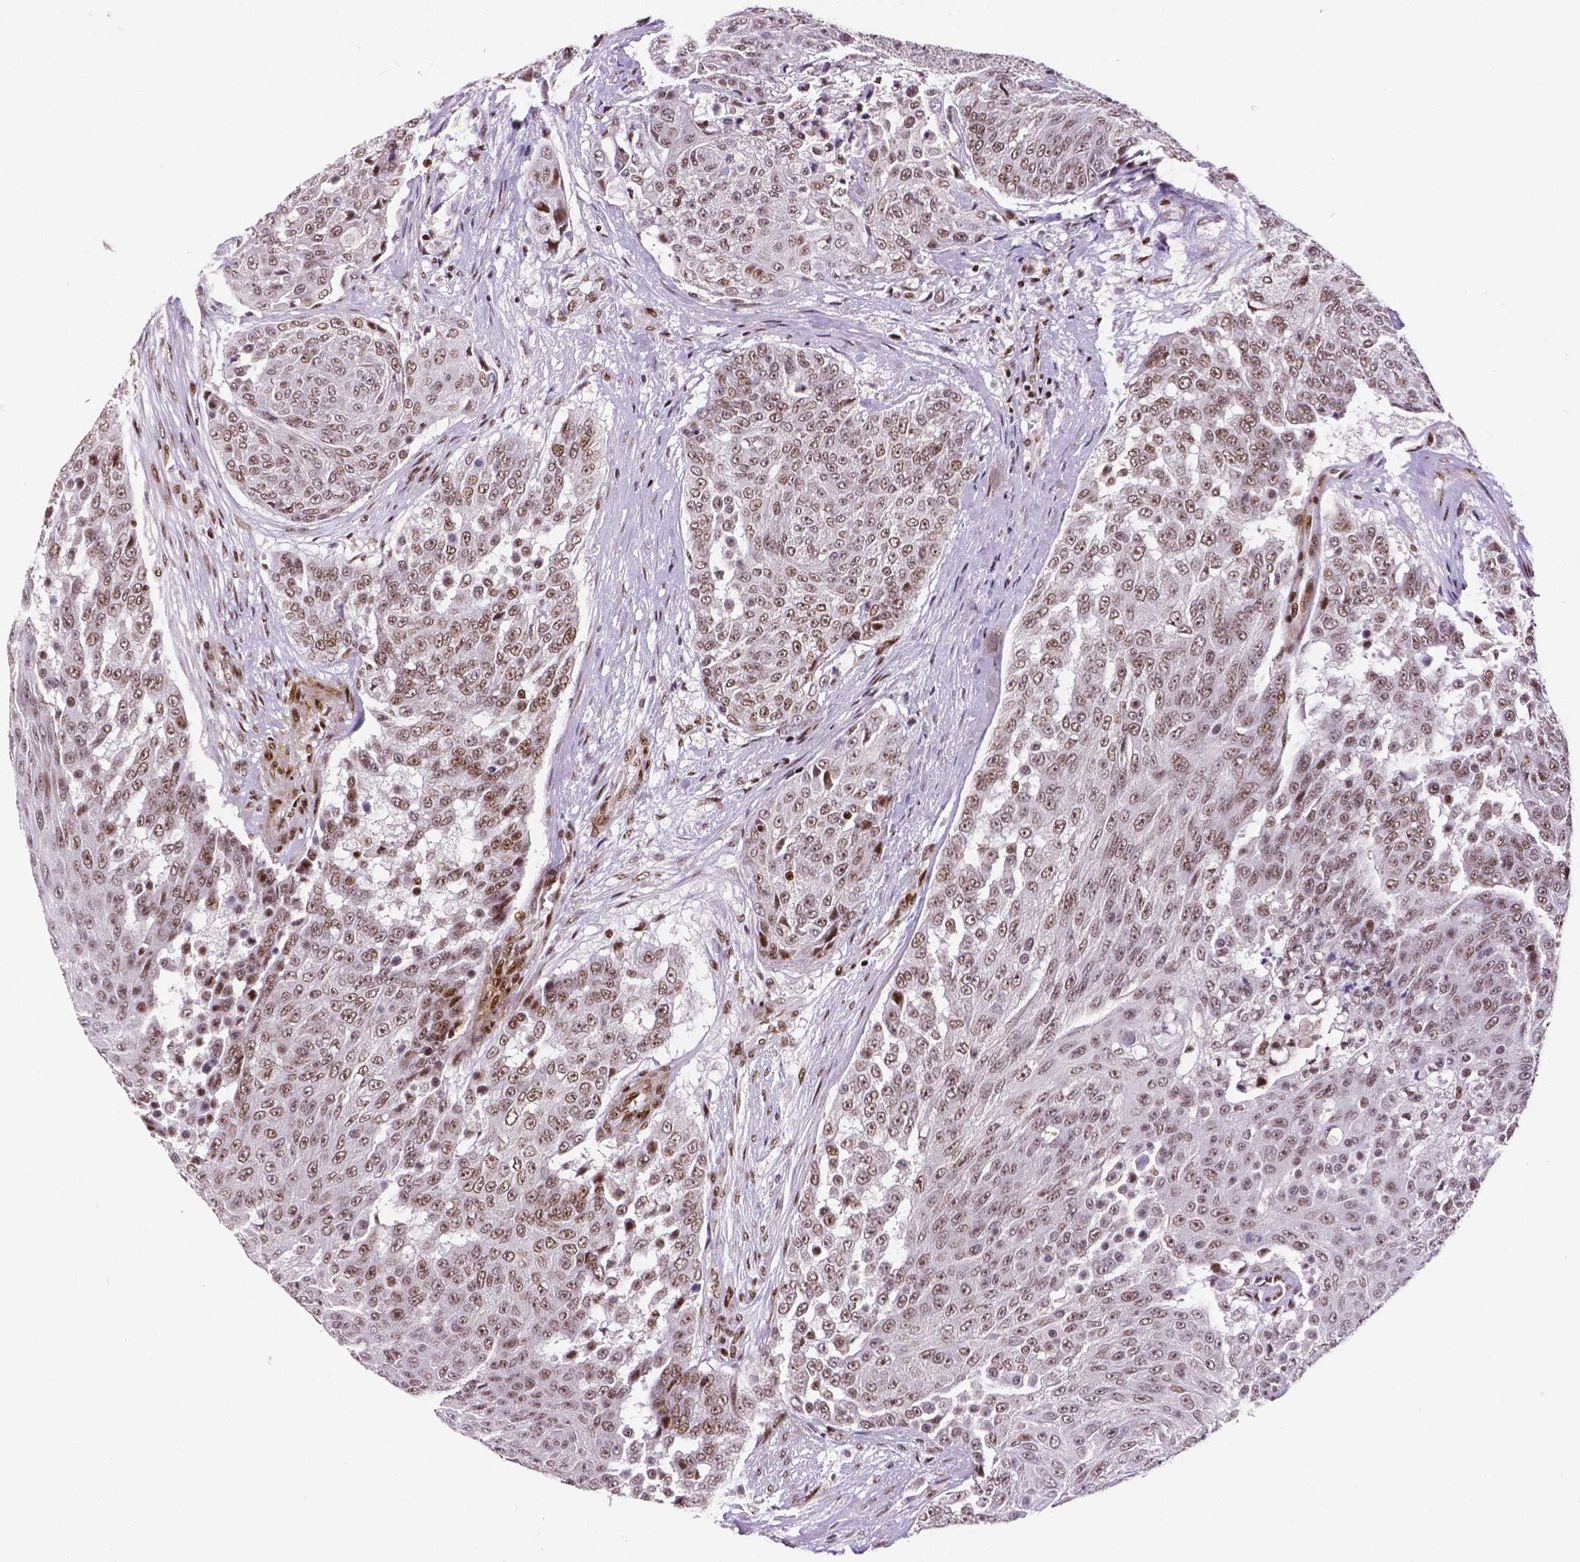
{"staining": {"intensity": "moderate", "quantity": ">75%", "location": "nuclear"}, "tissue": "urothelial cancer", "cell_type": "Tumor cells", "image_type": "cancer", "snomed": [{"axis": "morphology", "description": "Urothelial carcinoma, High grade"}, {"axis": "topography", "description": "Urinary bladder"}], "caption": "Tumor cells demonstrate medium levels of moderate nuclear positivity in approximately >75% of cells in human urothelial cancer.", "gene": "CTCF", "patient": {"sex": "female", "age": 63}}